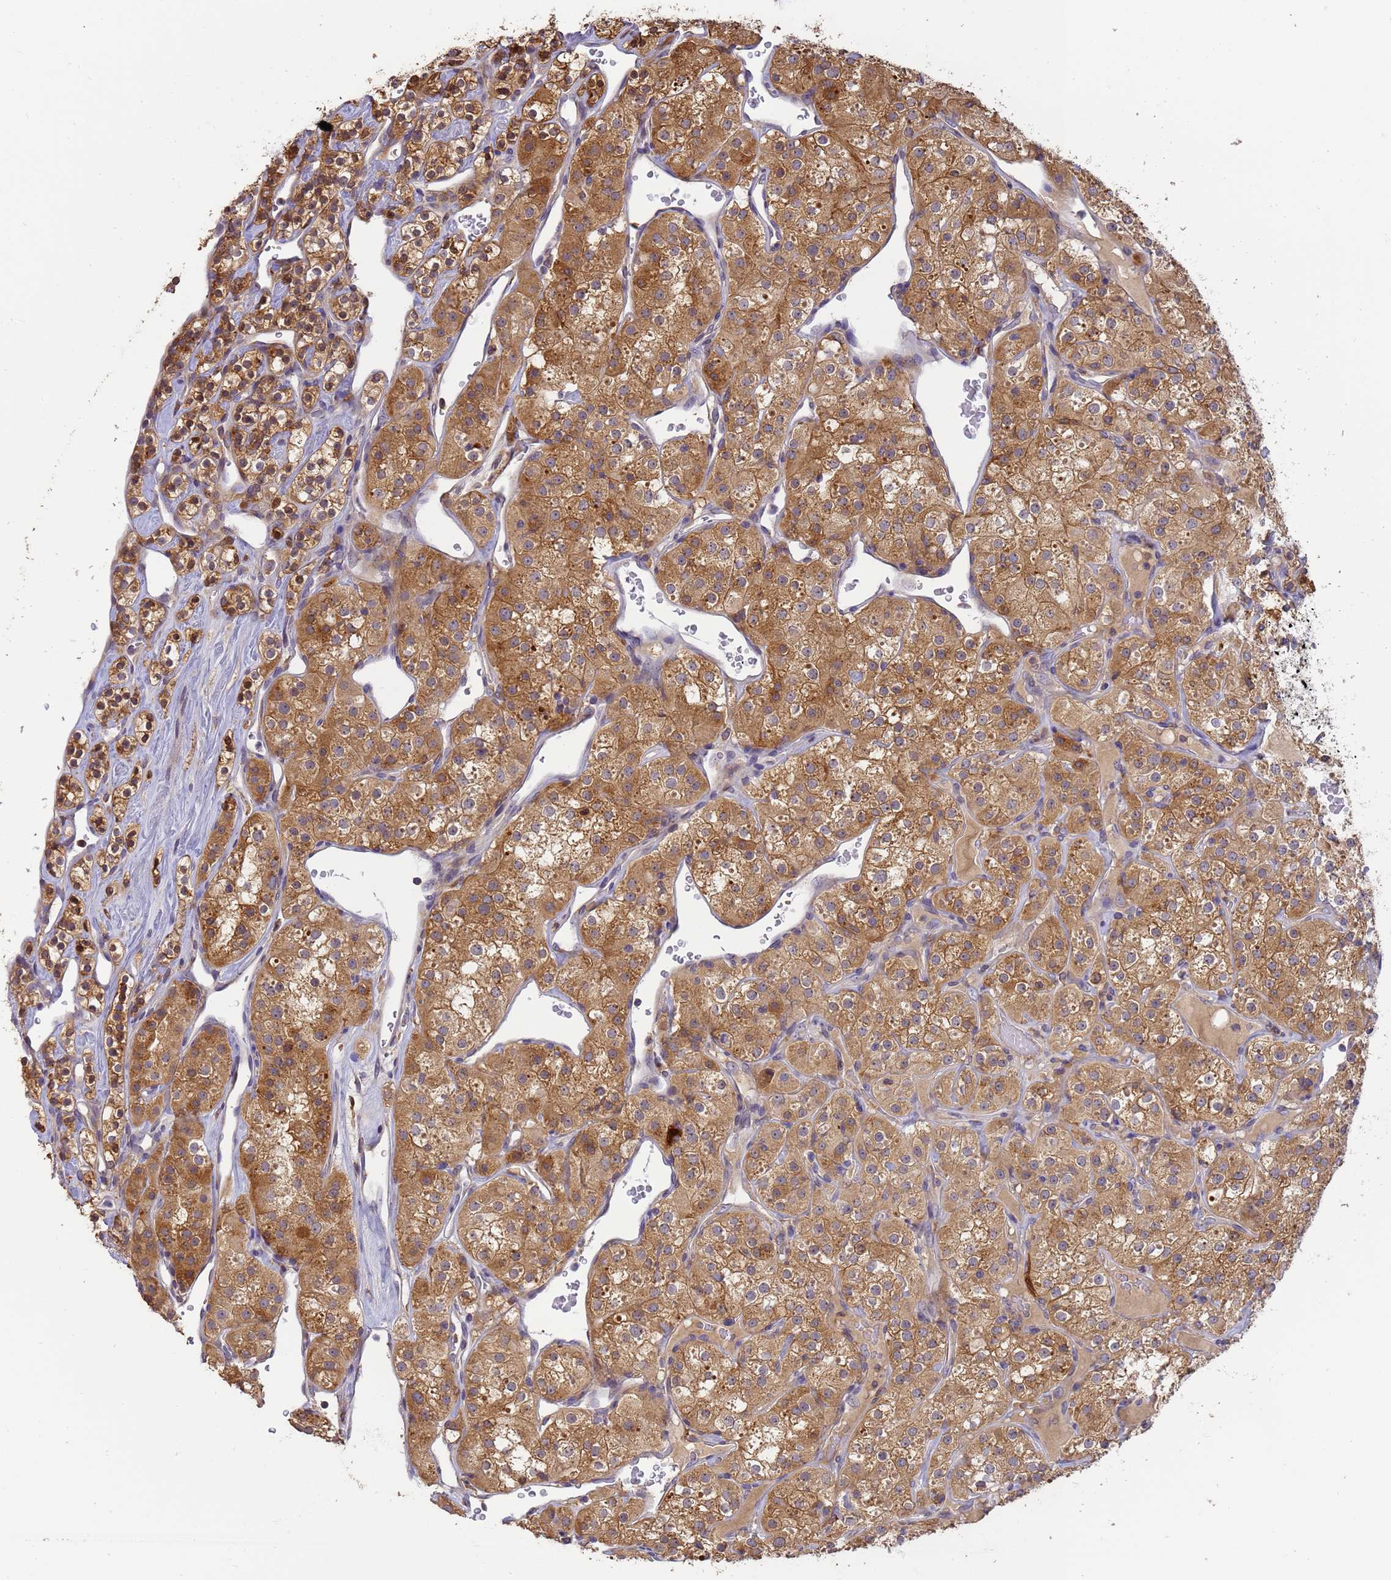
{"staining": {"intensity": "moderate", "quantity": ">75%", "location": "cytoplasmic/membranous"}, "tissue": "renal cancer", "cell_type": "Tumor cells", "image_type": "cancer", "snomed": [{"axis": "morphology", "description": "Adenocarcinoma, NOS"}, {"axis": "topography", "description": "Kidney"}], "caption": "This is a photomicrograph of immunohistochemistry (IHC) staining of adenocarcinoma (renal), which shows moderate expression in the cytoplasmic/membranous of tumor cells.", "gene": "M6PR", "patient": {"sex": "male", "age": 77}}